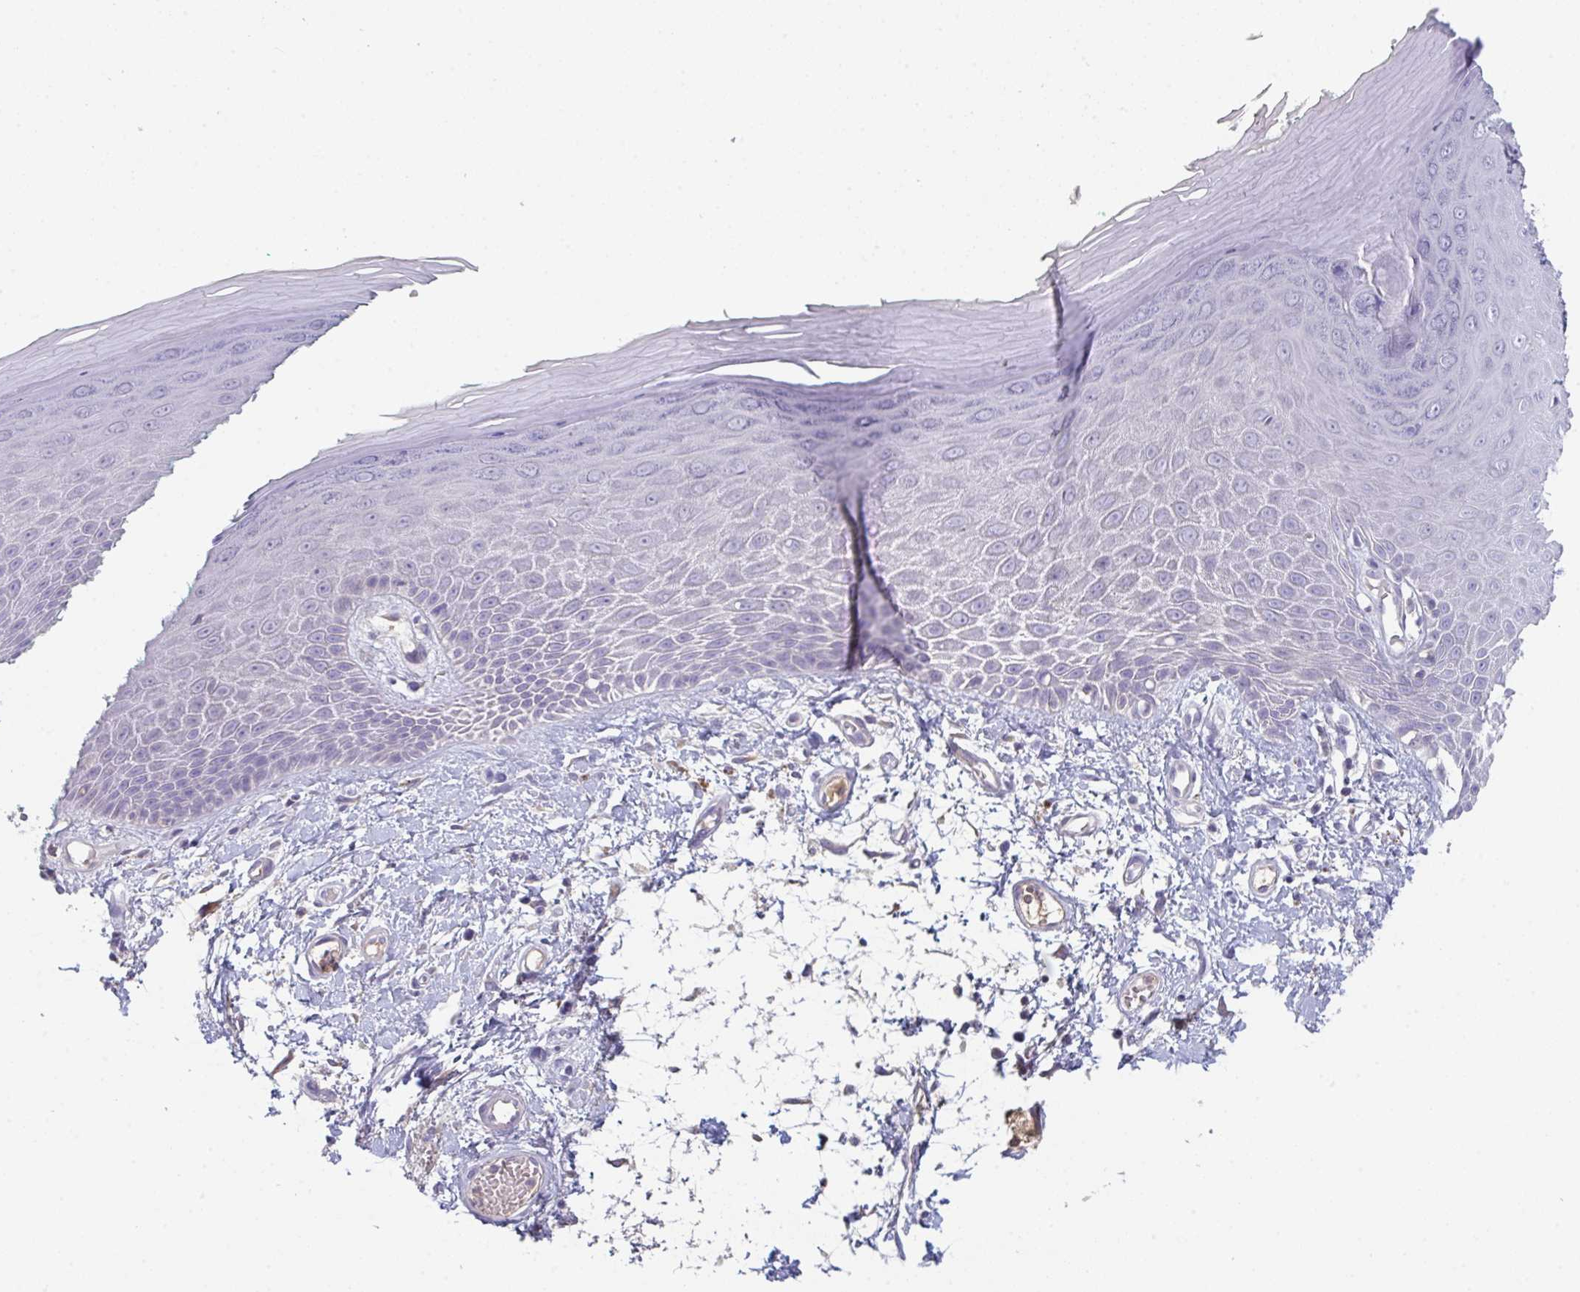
{"staining": {"intensity": "negative", "quantity": "none", "location": "none"}, "tissue": "skin", "cell_type": "Epidermal cells", "image_type": "normal", "snomed": [{"axis": "morphology", "description": "Normal tissue, NOS"}, {"axis": "topography", "description": "Anal"}, {"axis": "topography", "description": "Peripheral nerve tissue"}], "caption": "Epidermal cells show no significant protein staining in normal skin.", "gene": "HGFAC", "patient": {"sex": "male", "age": 78}}